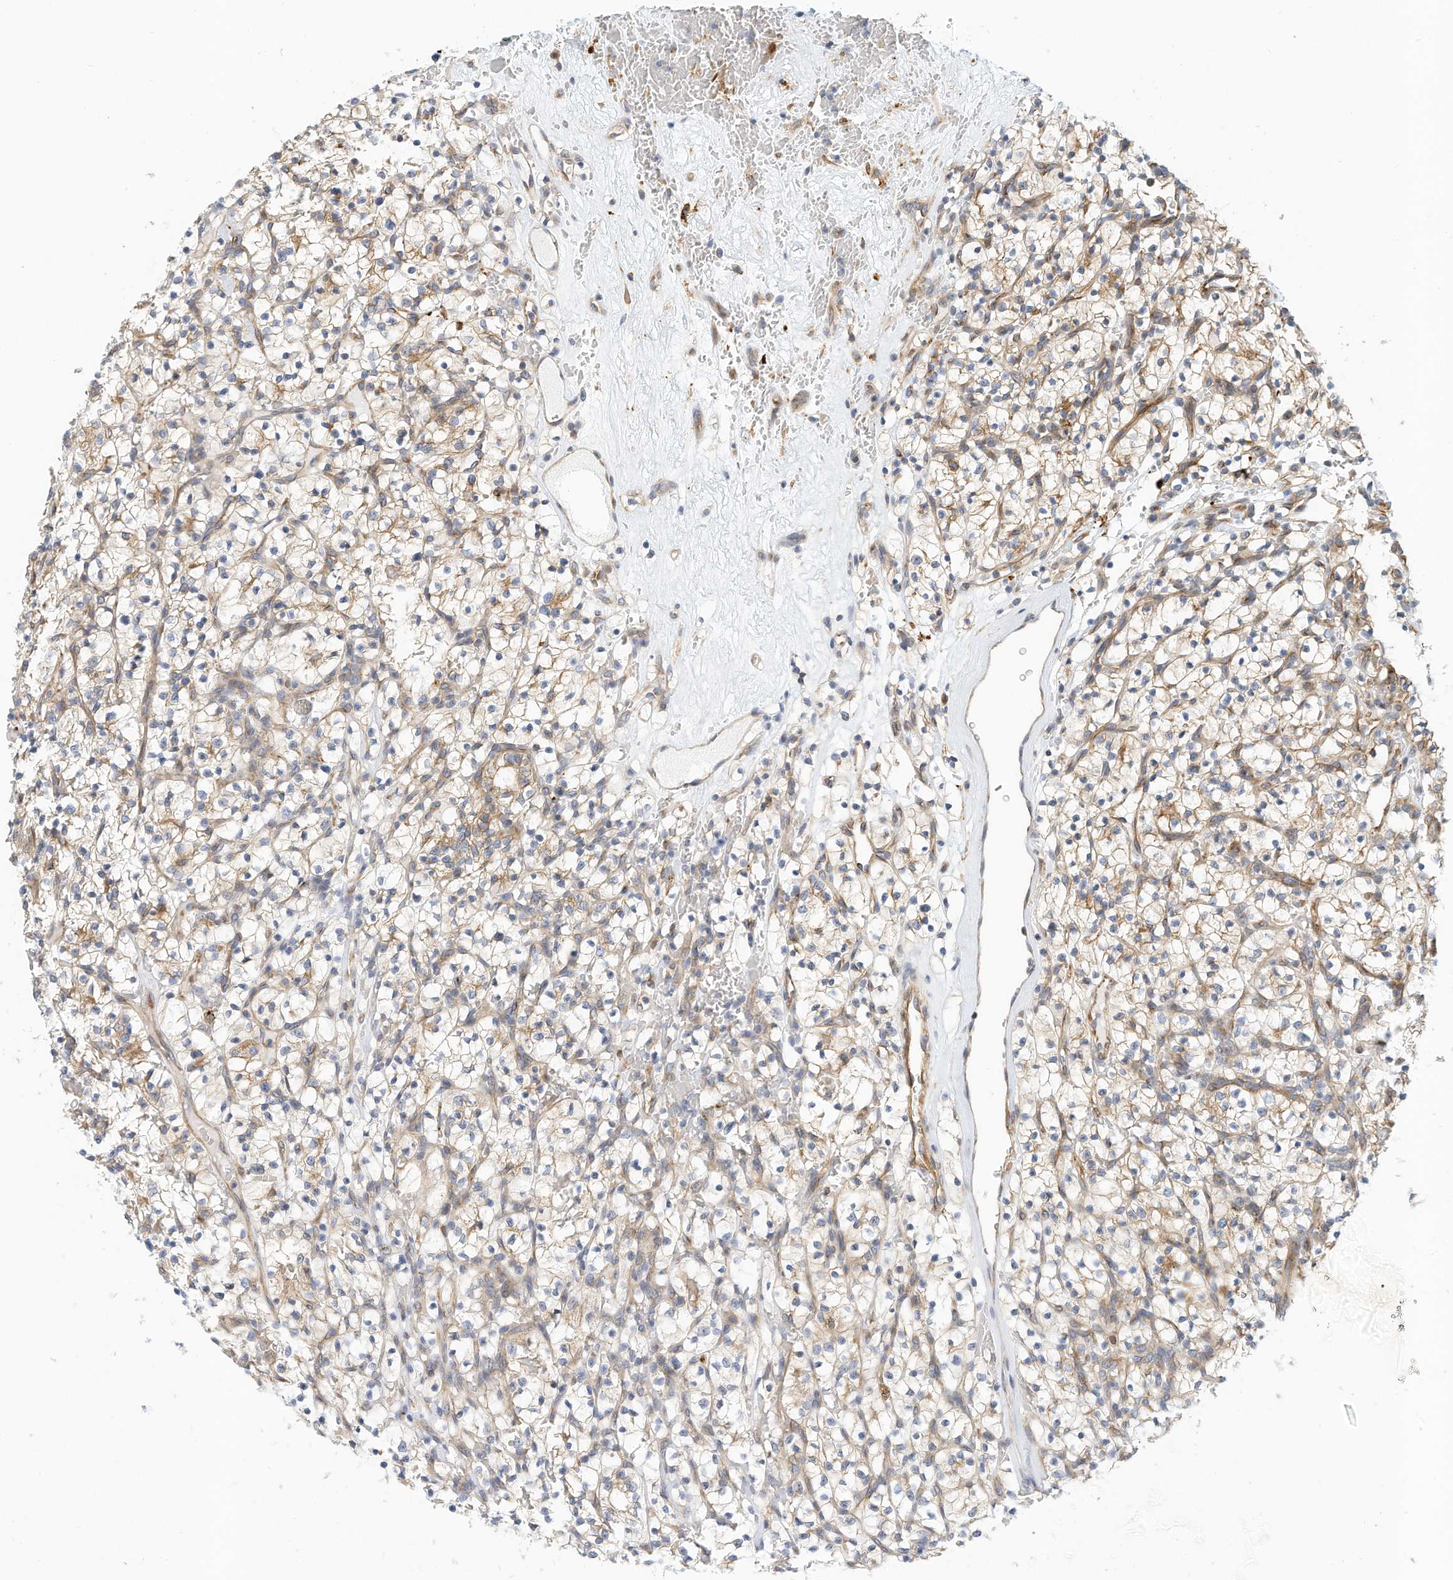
{"staining": {"intensity": "weak", "quantity": "25%-75%", "location": "cytoplasmic/membranous"}, "tissue": "renal cancer", "cell_type": "Tumor cells", "image_type": "cancer", "snomed": [{"axis": "morphology", "description": "Adenocarcinoma, NOS"}, {"axis": "topography", "description": "Kidney"}], "caption": "This photomicrograph displays renal adenocarcinoma stained with immunohistochemistry (IHC) to label a protein in brown. The cytoplasmic/membranous of tumor cells show weak positivity for the protein. Nuclei are counter-stained blue.", "gene": "MICAL1", "patient": {"sex": "female", "age": 57}}